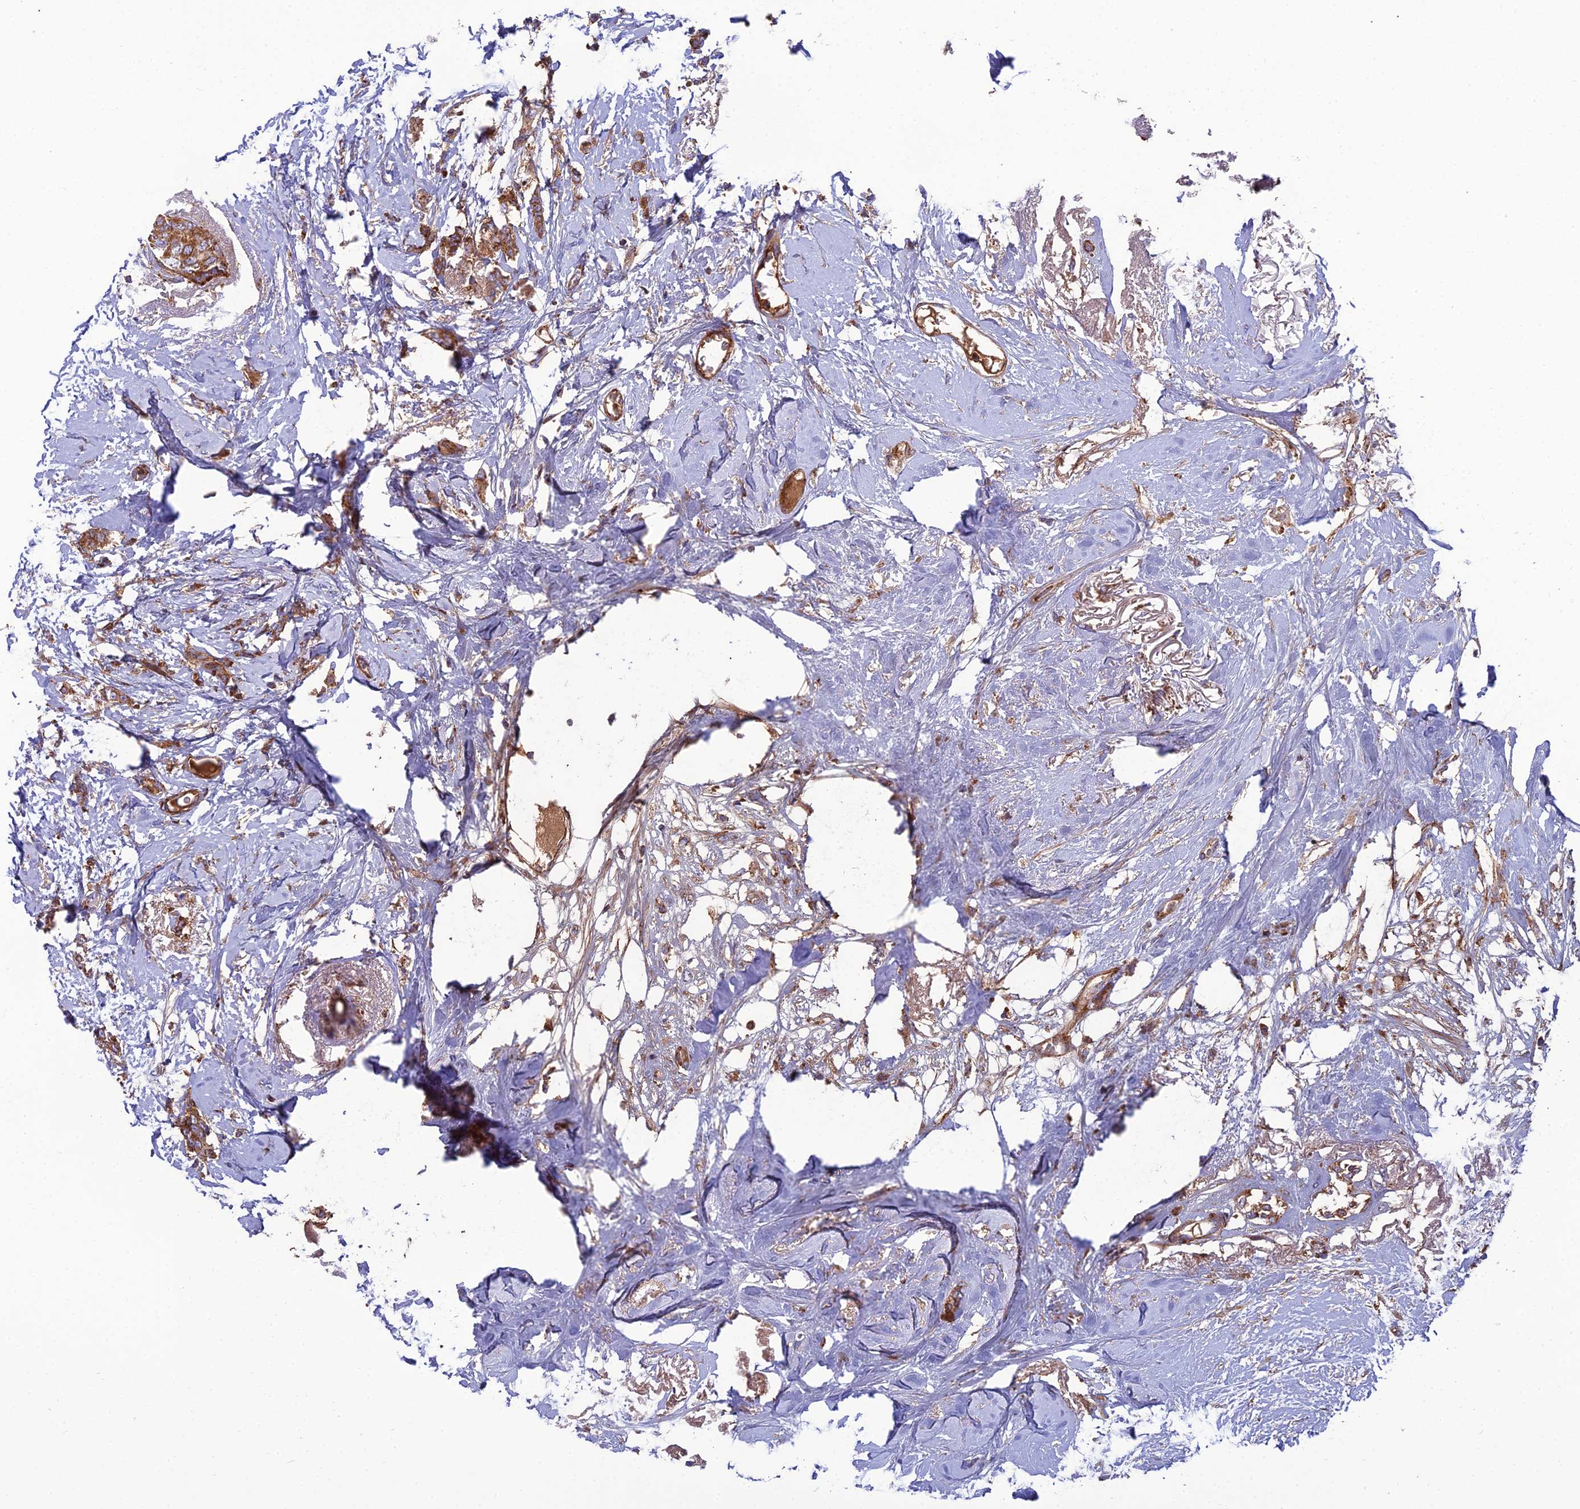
{"staining": {"intensity": "moderate", "quantity": ">75%", "location": "cytoplasmic/membranous"}, "tissue": "breast cancer", "cell_type": "Tumor cells", "image_type": "cancer", "snomed": [{"axis": "morphology", "description": "Duct carcinoma"}, {"axis": "topography", "description": "Breast"}], "caption": "The micrograph reveals staining of breast intraductal carcinoma, revealing moderate cytoplasmic/membranous protein expression (brown color) within tumor cells.", "gene": "LNPEP", "patient": {"sex": "female", "age": 72}}